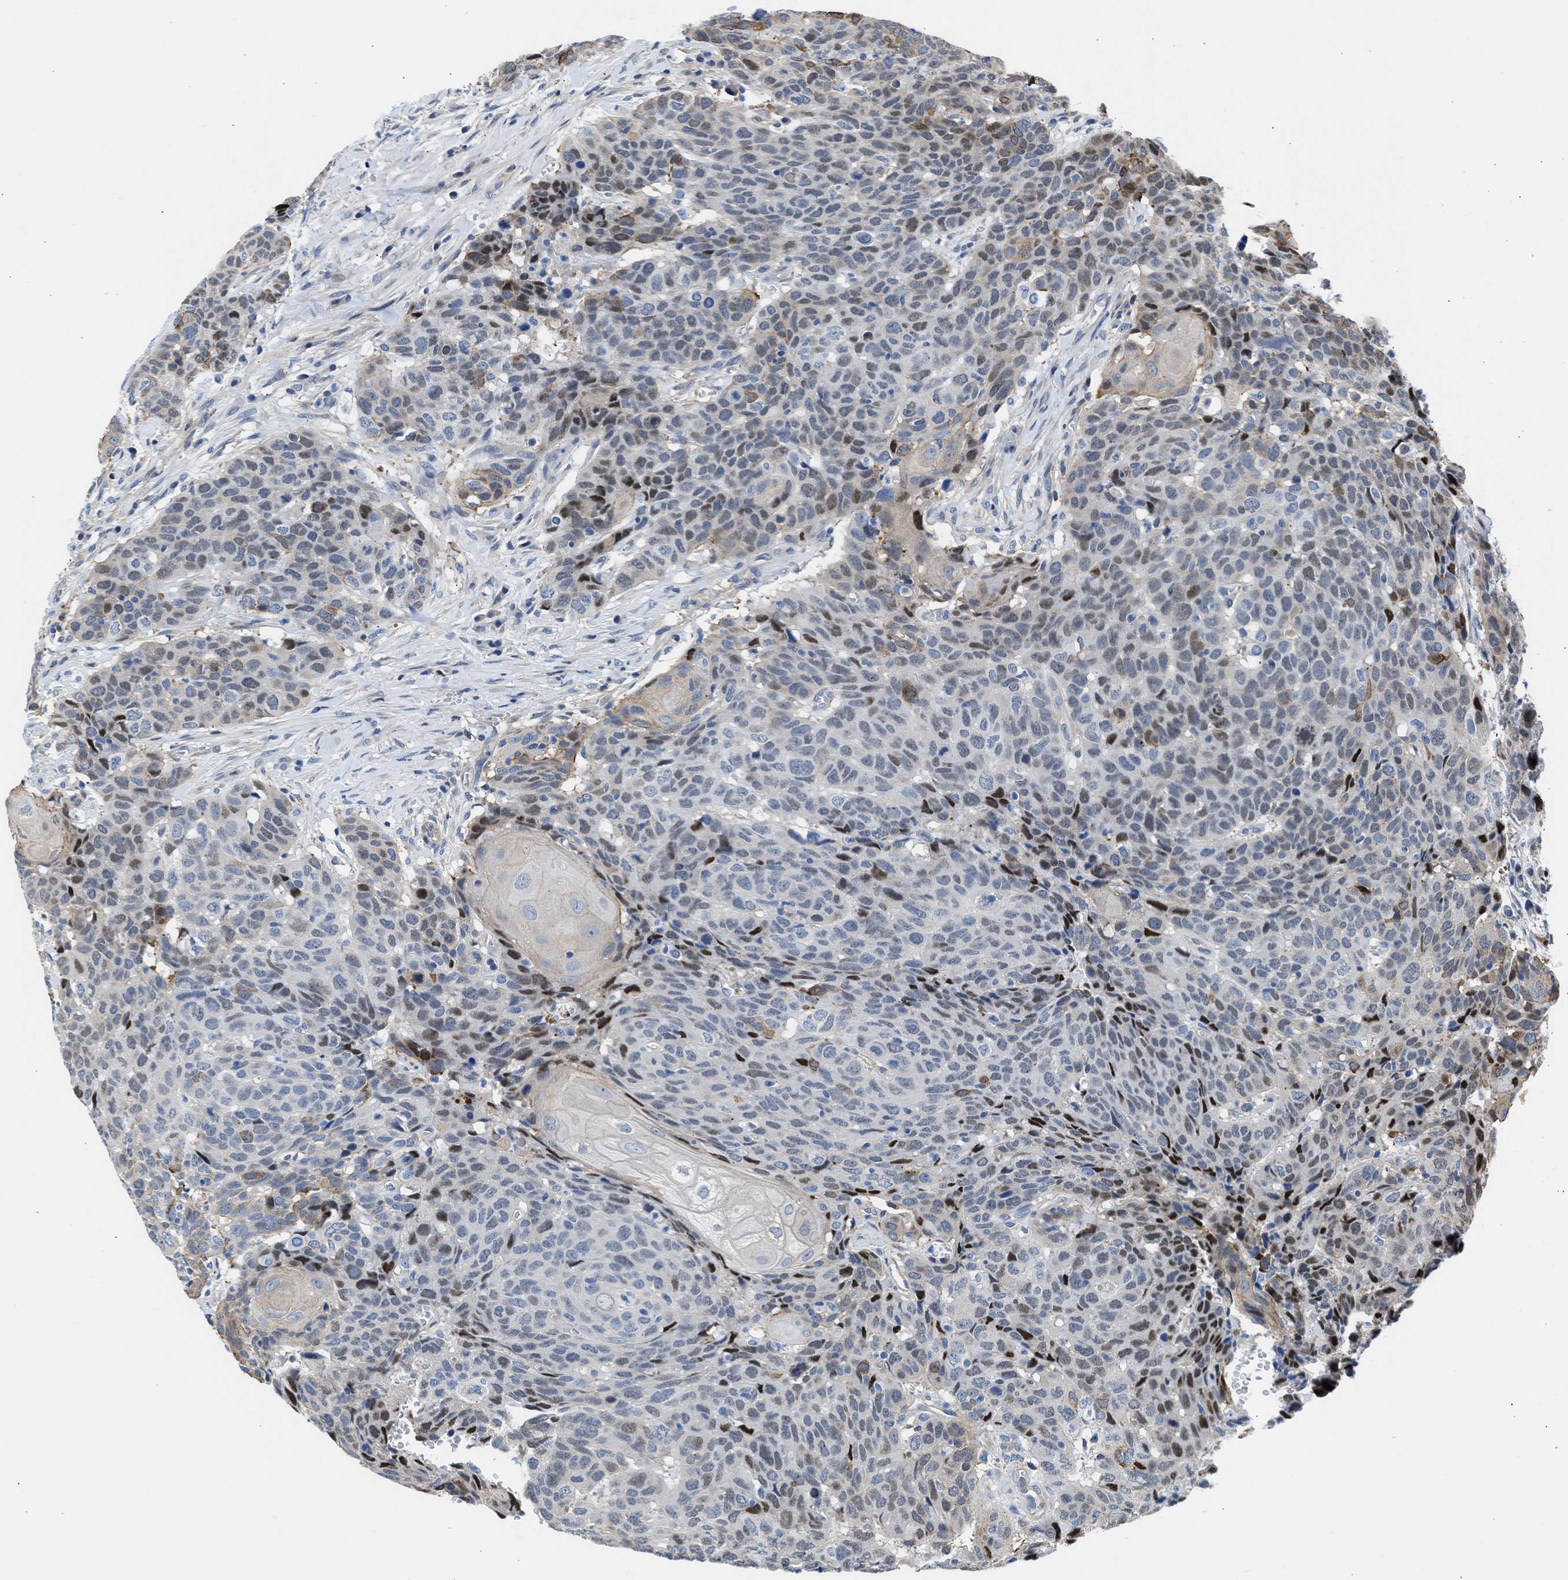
{"staining": {"intensity": "strong", "quantity": "25%-75%", "location": "nuclear"}, "tissue": "head and neck cancer", "cell_type": "Tumor cells", "image_type": "cancer", "snomed": [{"axis": "morphology", "description": "Squamous cell carcinoma, NOS"}, {"axis": "topography", "description": "Head-Neck"}], "caption": "A photomicrograph of human head and neck cancer stained for a protein exhibits strong nuclear brown staining in tumor cells. Using DAB (brown) and hematoxylin (blue) stains, captured at high magnification using brightfield microscopy.", "gene": "MAS1L", "patient": {"sex": "male", "age": 66}}